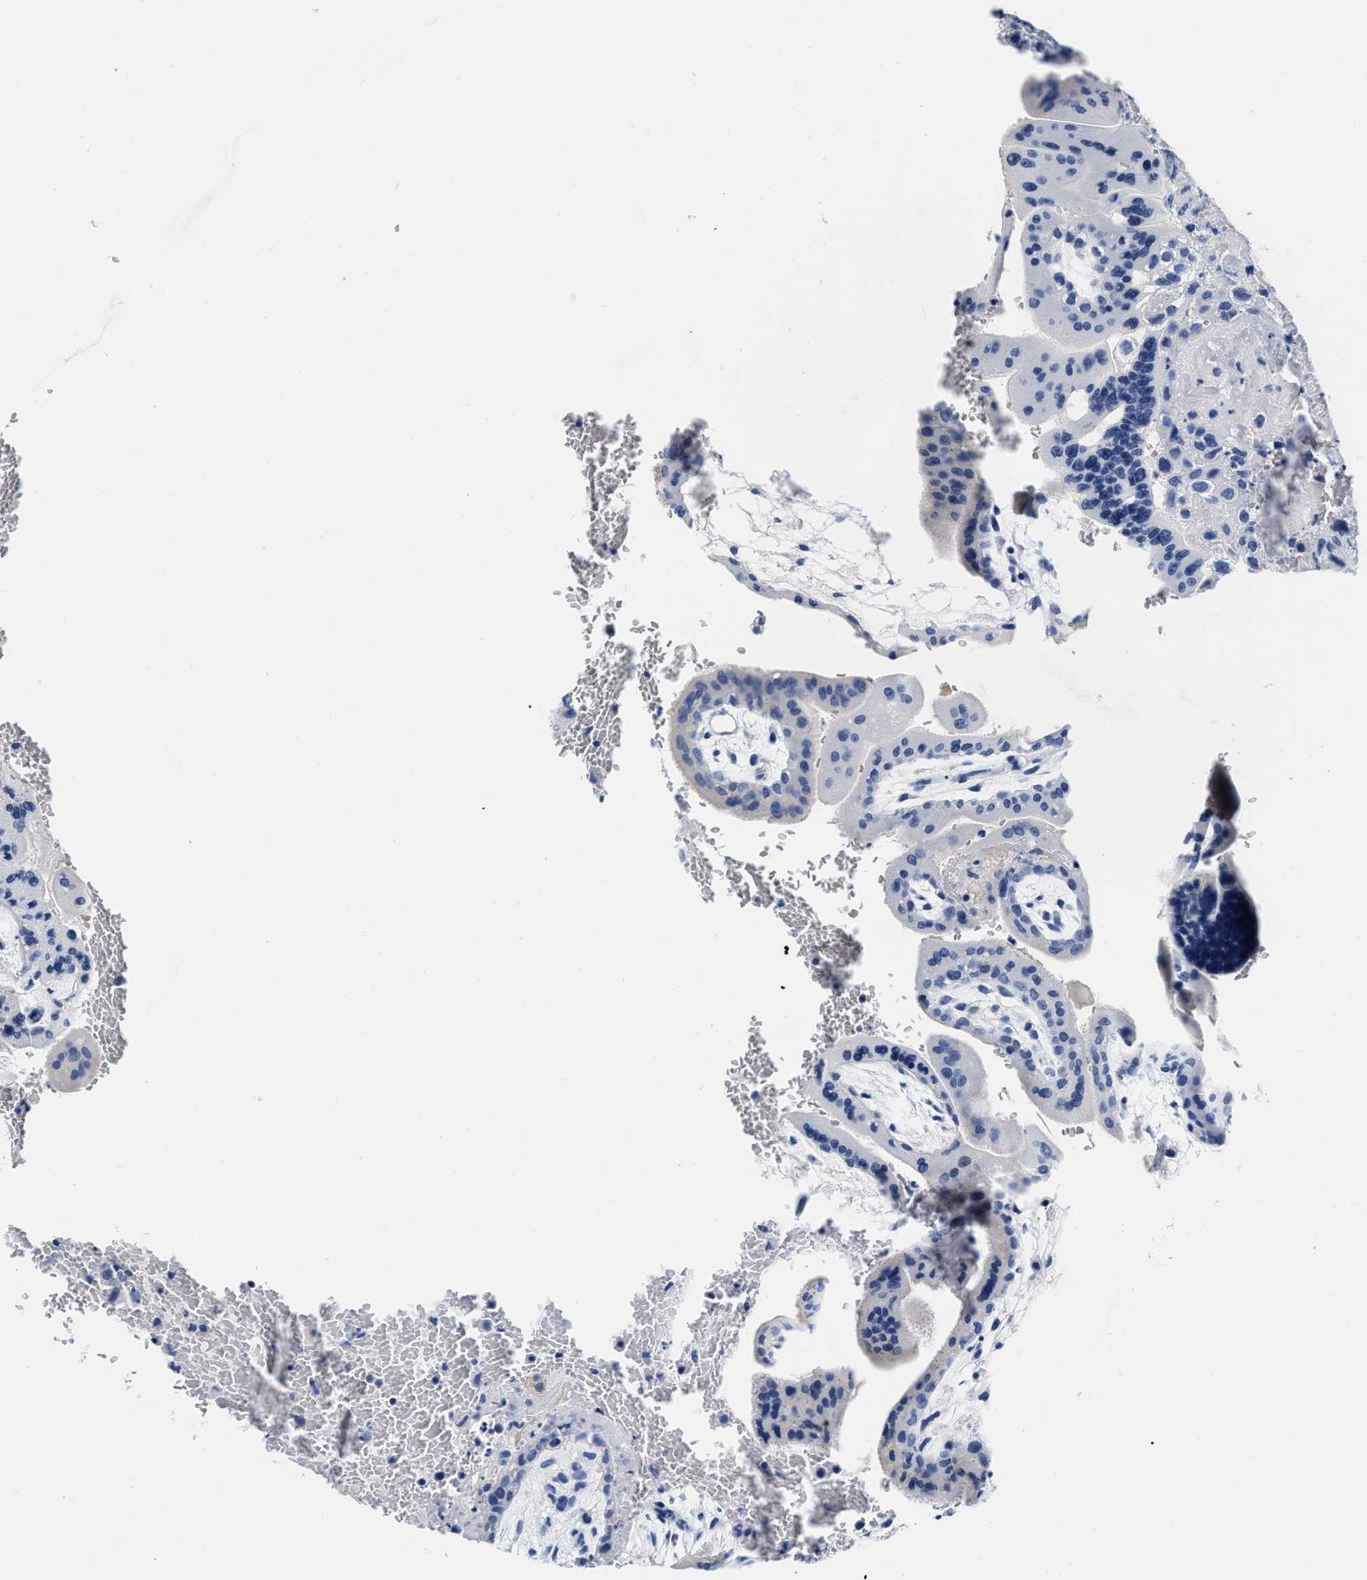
{"staining": {"intensity": "negative", "quantity": "none", "location": "none"}, "tissue": "placenta", "cell_type": "Decidual cells", "image_type": "normal", "snomed": [{"axis": "morphology", "description": "Normal tissue, NOS"}, {"axis": "topography", "description": "Placenta"}], "caption": "DAB (3,3'-diaminobenzidine) immunohistochemical staining of unremarkable human placenta demonstrates no significant positivity in decidual cells.", "gene": "CER1", "patient": {"sex": "female", "age": 35}}